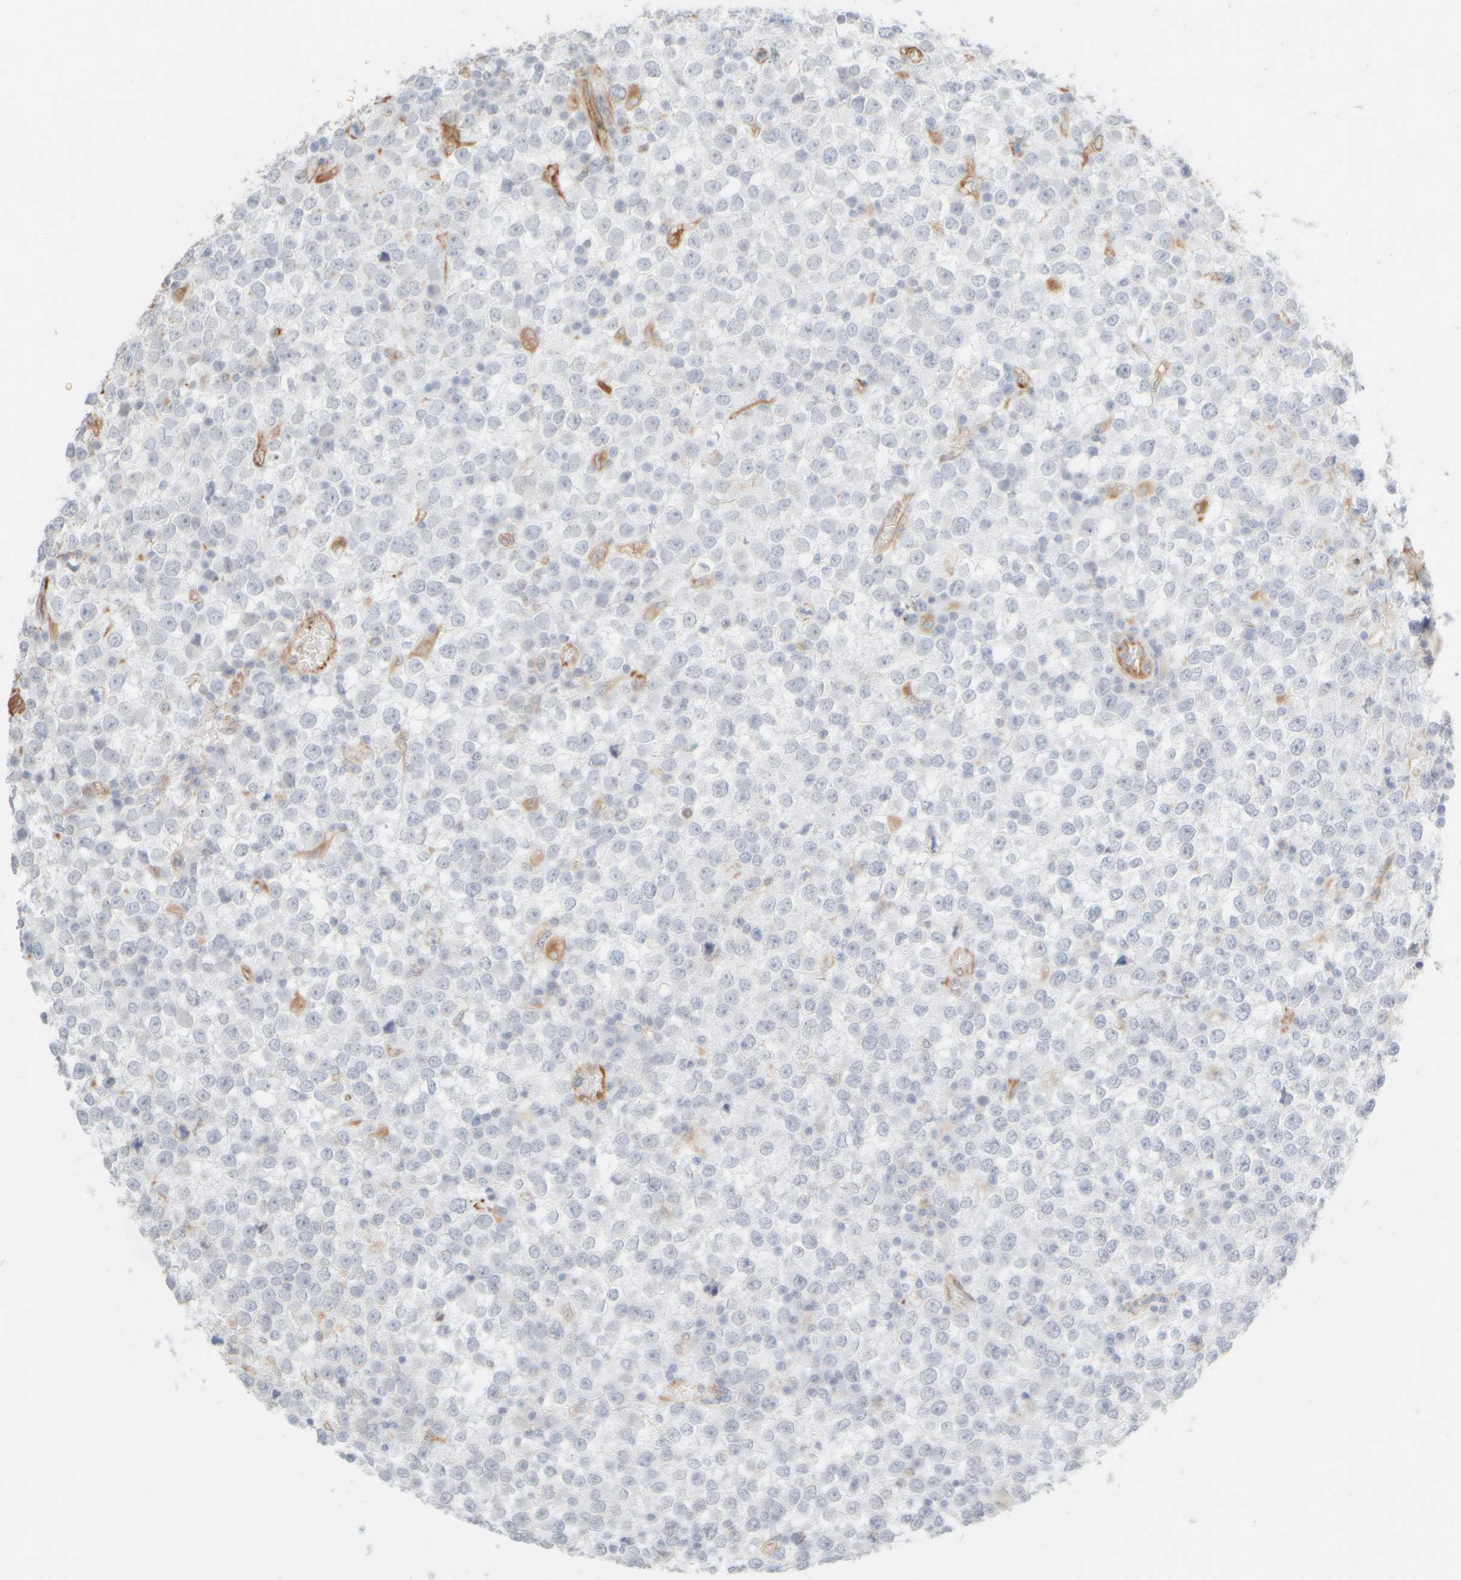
{"staining": {"intensity": "negative", "quantity": "none", "location": "none"}, "tissue": "testis cancer", "cell_type": "Tumor cells", "image_type": "cancer", "snomed": [{"axis": "morphology", "description": "Seminoma, NOS"}, {"axis": "topography", "description": "Testis"}], "caption": "There is no significant positivity in tumor cells of testis cancer.", "gene": "KRT15", "patient": {"sex": "male", "age": 65}}